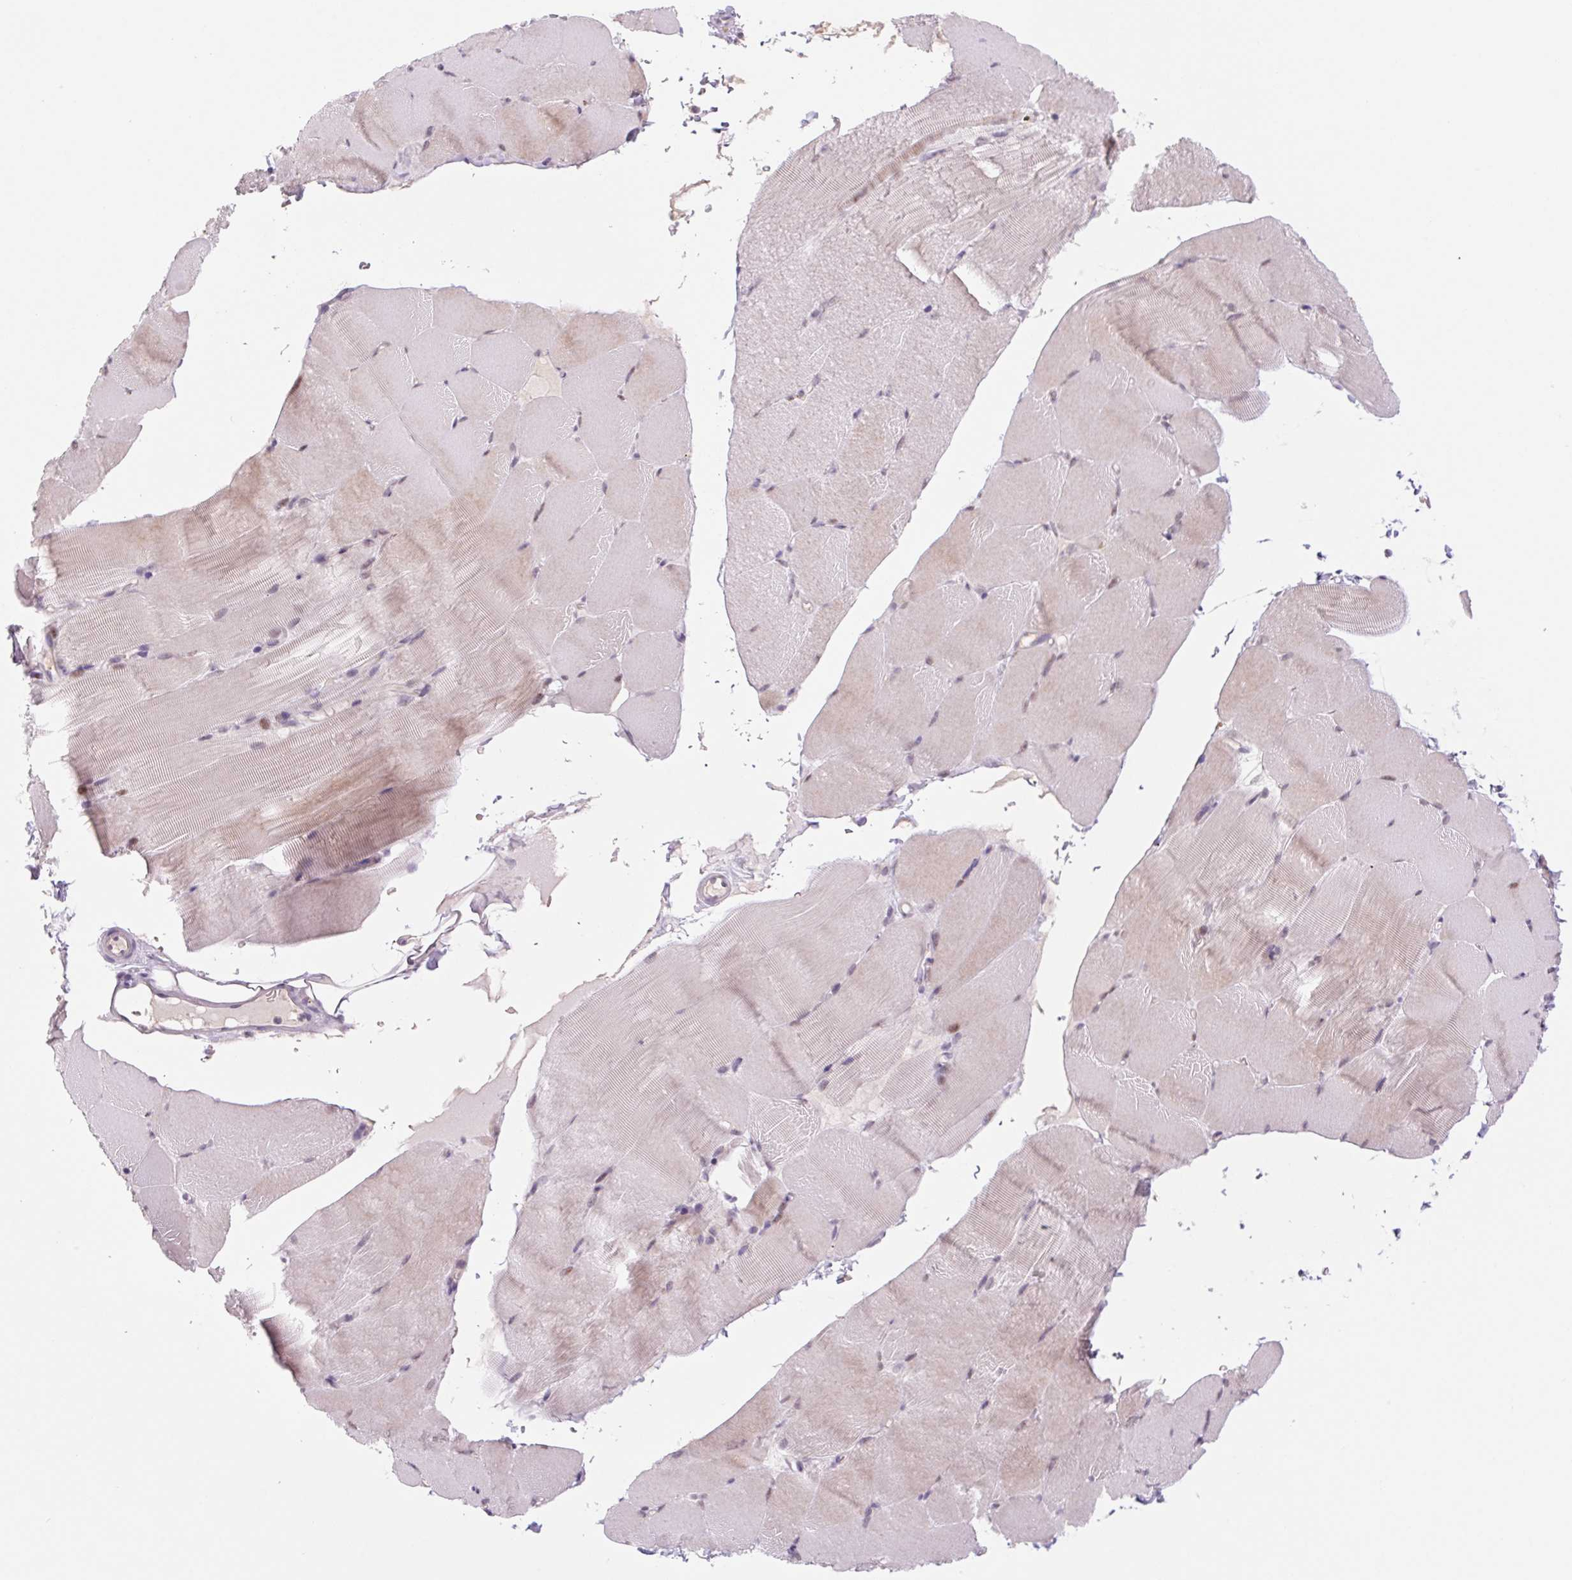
{"staining": {"intensity": "weak", "quantity": "<25%", "location": "cytoplasmic/membranous"}, "tissue": "skeletal muscle", "cell_type": "Myocytes", "image_type": "normal", "snomed": [{"axis": "morphology", "description": "Normal tissue, NOS"}, {"axis": "topography", "description": "Skeletal muscle"}], "caption": "This image is of unremarkable skeletal muscle stained with IHC to label a protein in brown with the nuclei are counter-stained blue. There is no positivity in myocytes. (Immunohistochemistry (ihc), brightfield microscopy, high magnification).", "gene": "KRT1", "patient": {"sex": "female", "age": 37}}